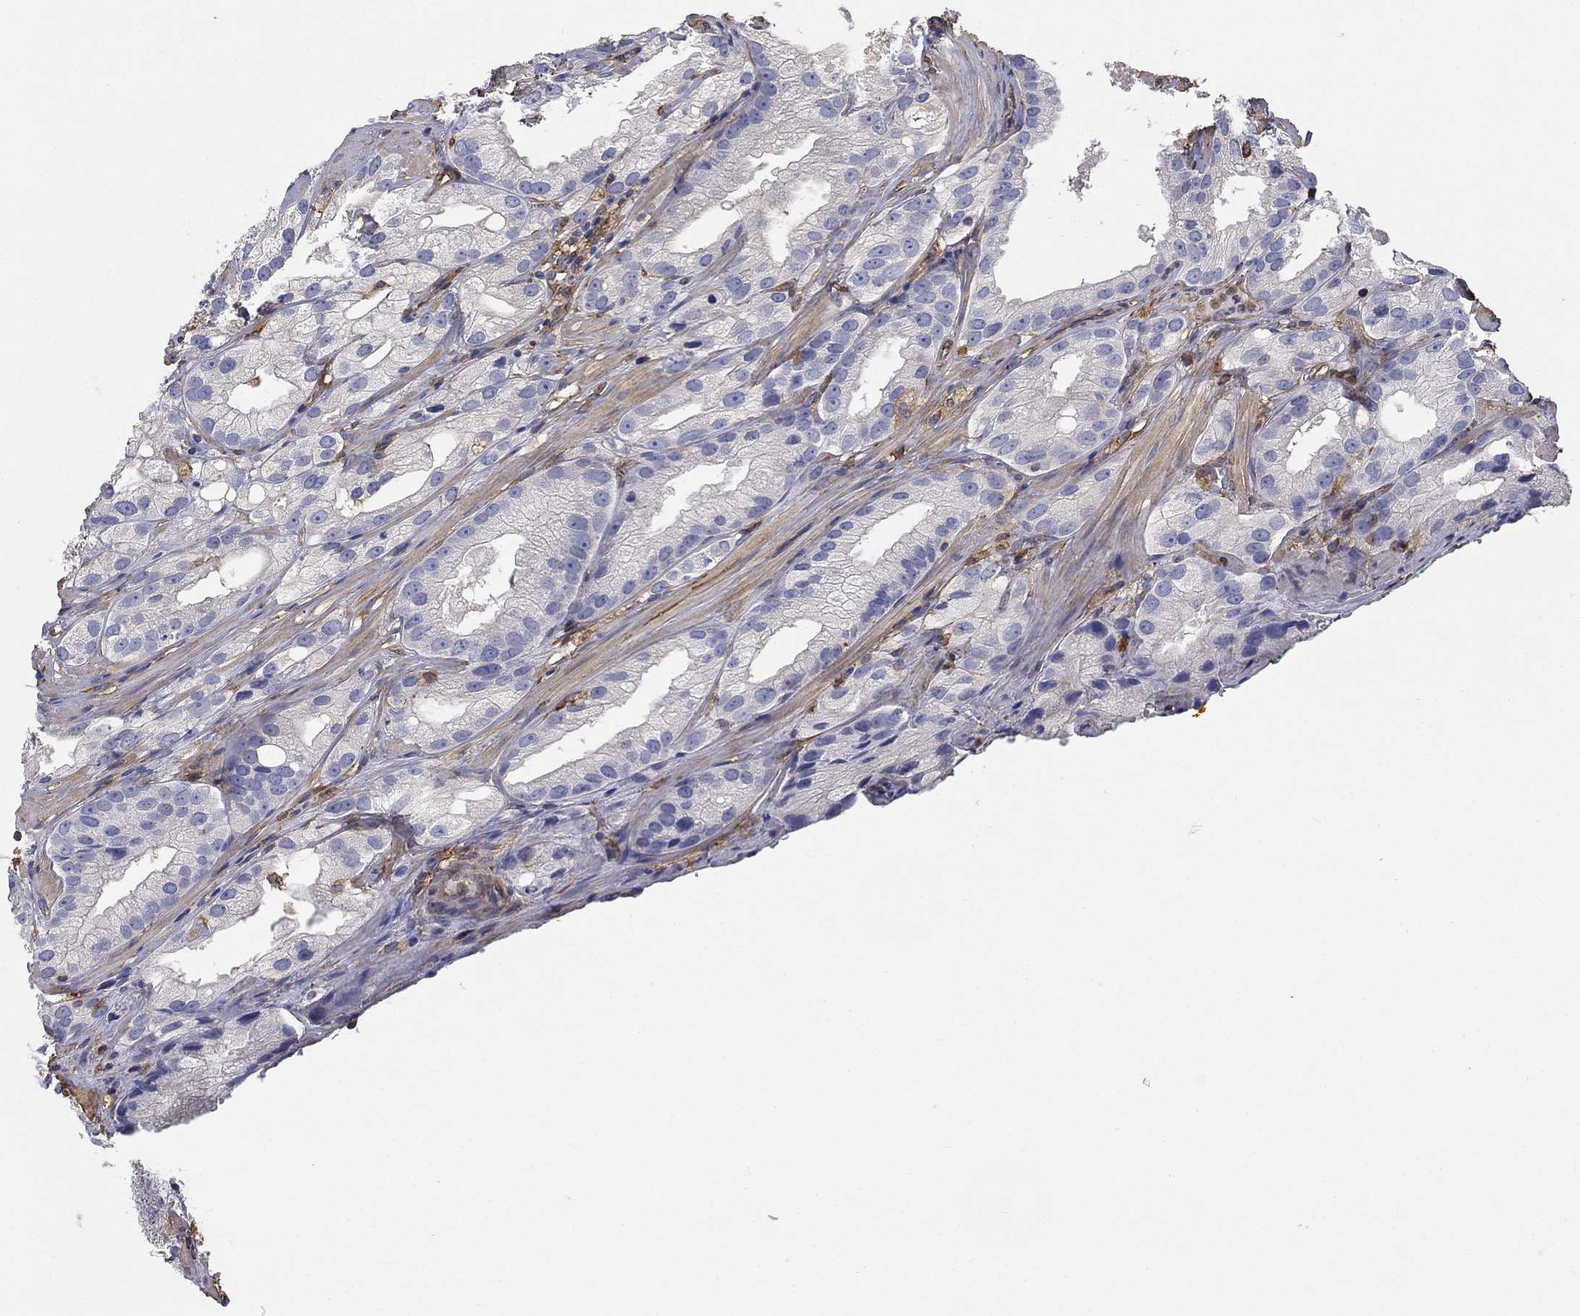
{"staining": {"intensity": "negative", "quantity": "none", "location": "none"}, "tissue": "prostate cancer", "cell_type": "Tumor cells", "image_type": "cancer", "snomed": [{"axis": "morphology", "description": "Adenocarcinoma, High grade"}, {"axis": "topography", "description": "Prostate and seminal vesicle, NOS"}], "caption": "The histopathology image exhibits no staining of tumor cells in prostate cancer (adenocarcinoma (high-grade)). The staining was performed using DAB to visualize the protein expression in brown, while the nuclei were stained in blue with hematoxylin (Magnification: 20x).", "gene": "DPYSL2", "patient": {"sex": "male", "age": 62}}